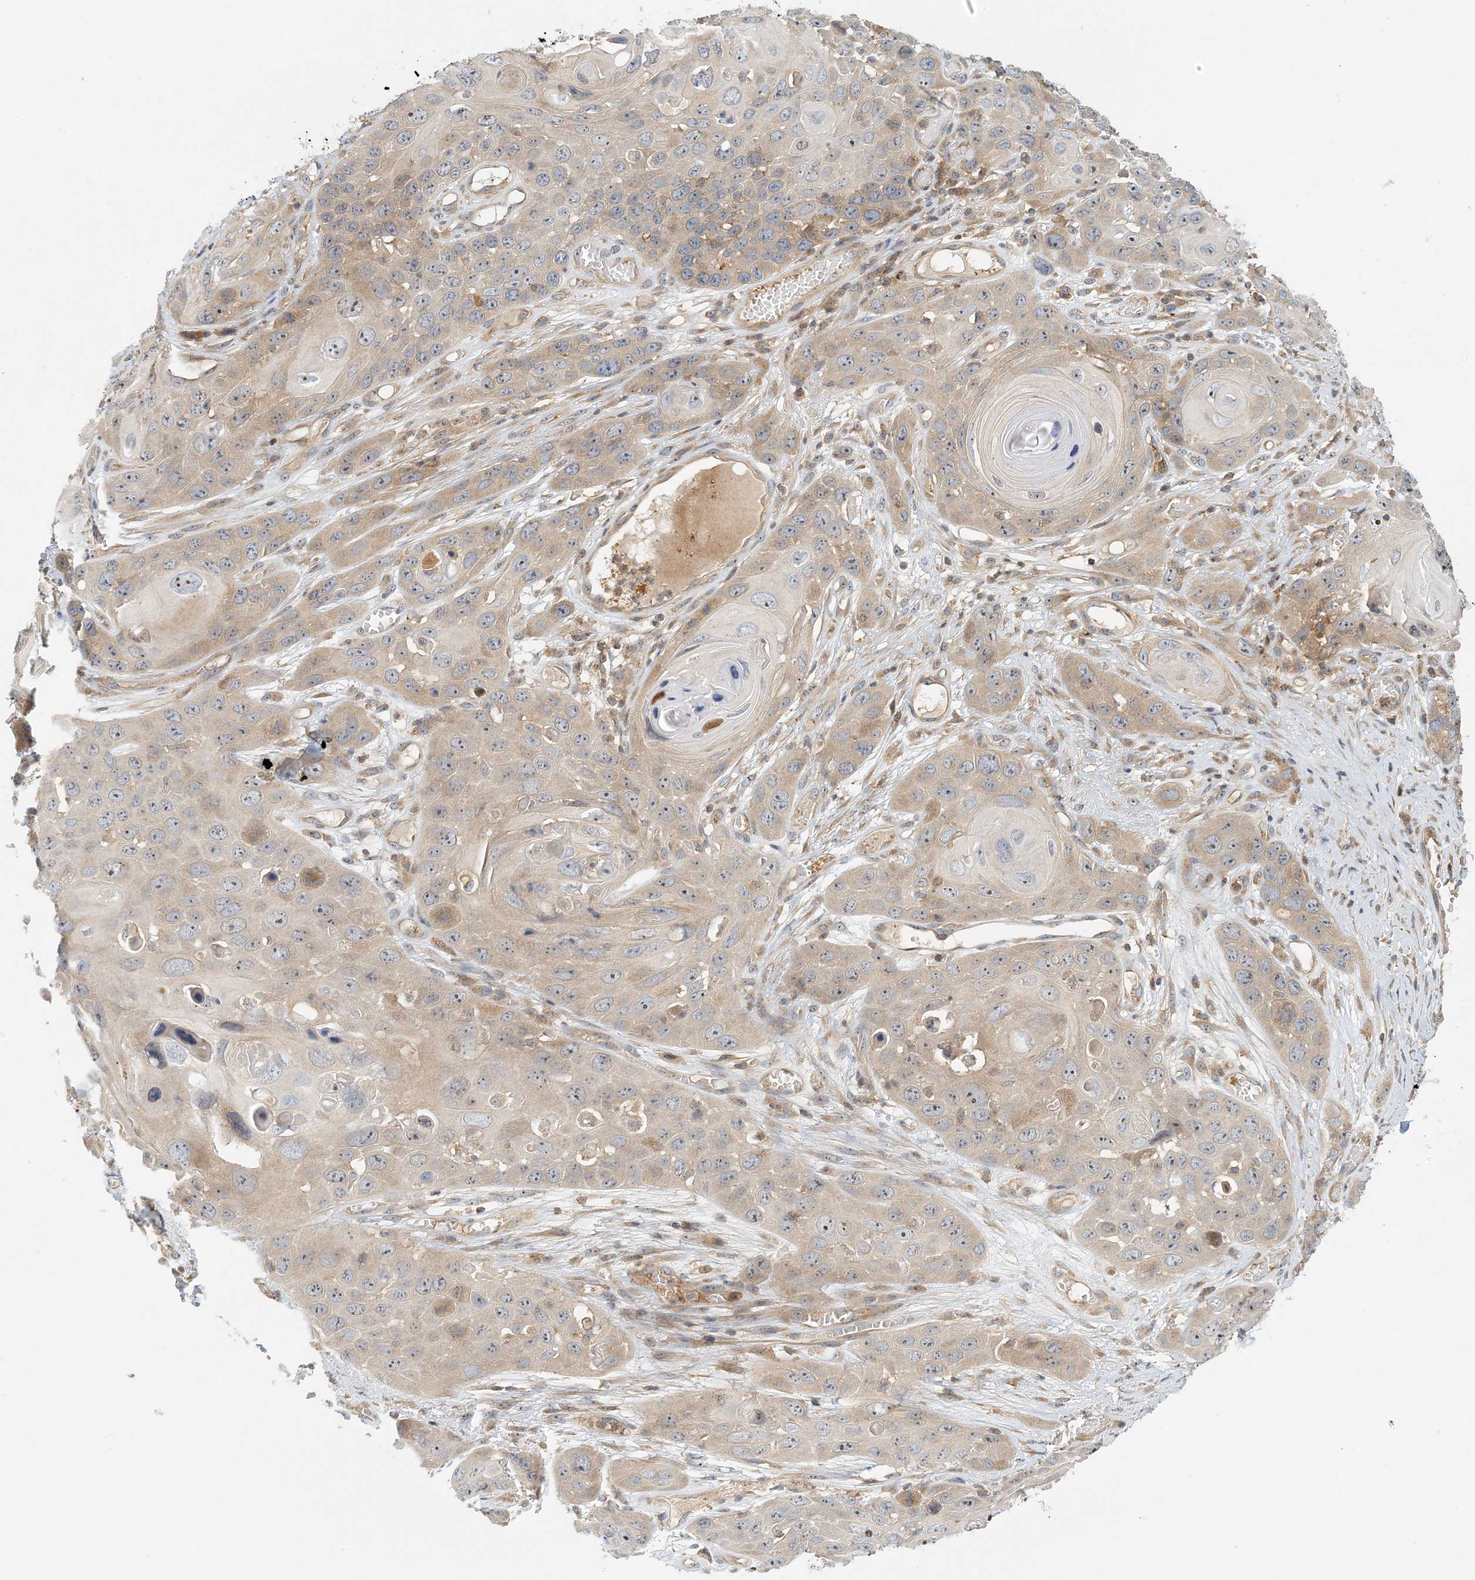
{"staining": {"intensity": "weak", "quantity": "25%-75%", "location": "cytoplasmic/membranous"}, "tissue": "skin cancer", "cell_type": "Tumor cells", "image_type": "cancer", "snomed": [{"axis": "morphology", "description": "Squamous cell carcinoma, NOS"}, {"axis": "topography", "description": "Skin"}], "caption": "Tumor cells reveal low levels of weak cytoplasmic/membranous expression in about 25%-75% of cells in human squamous cell carcinoma (skin).", "gene": "COLEC11", "patient": {"sex": "male", "age": 55}}